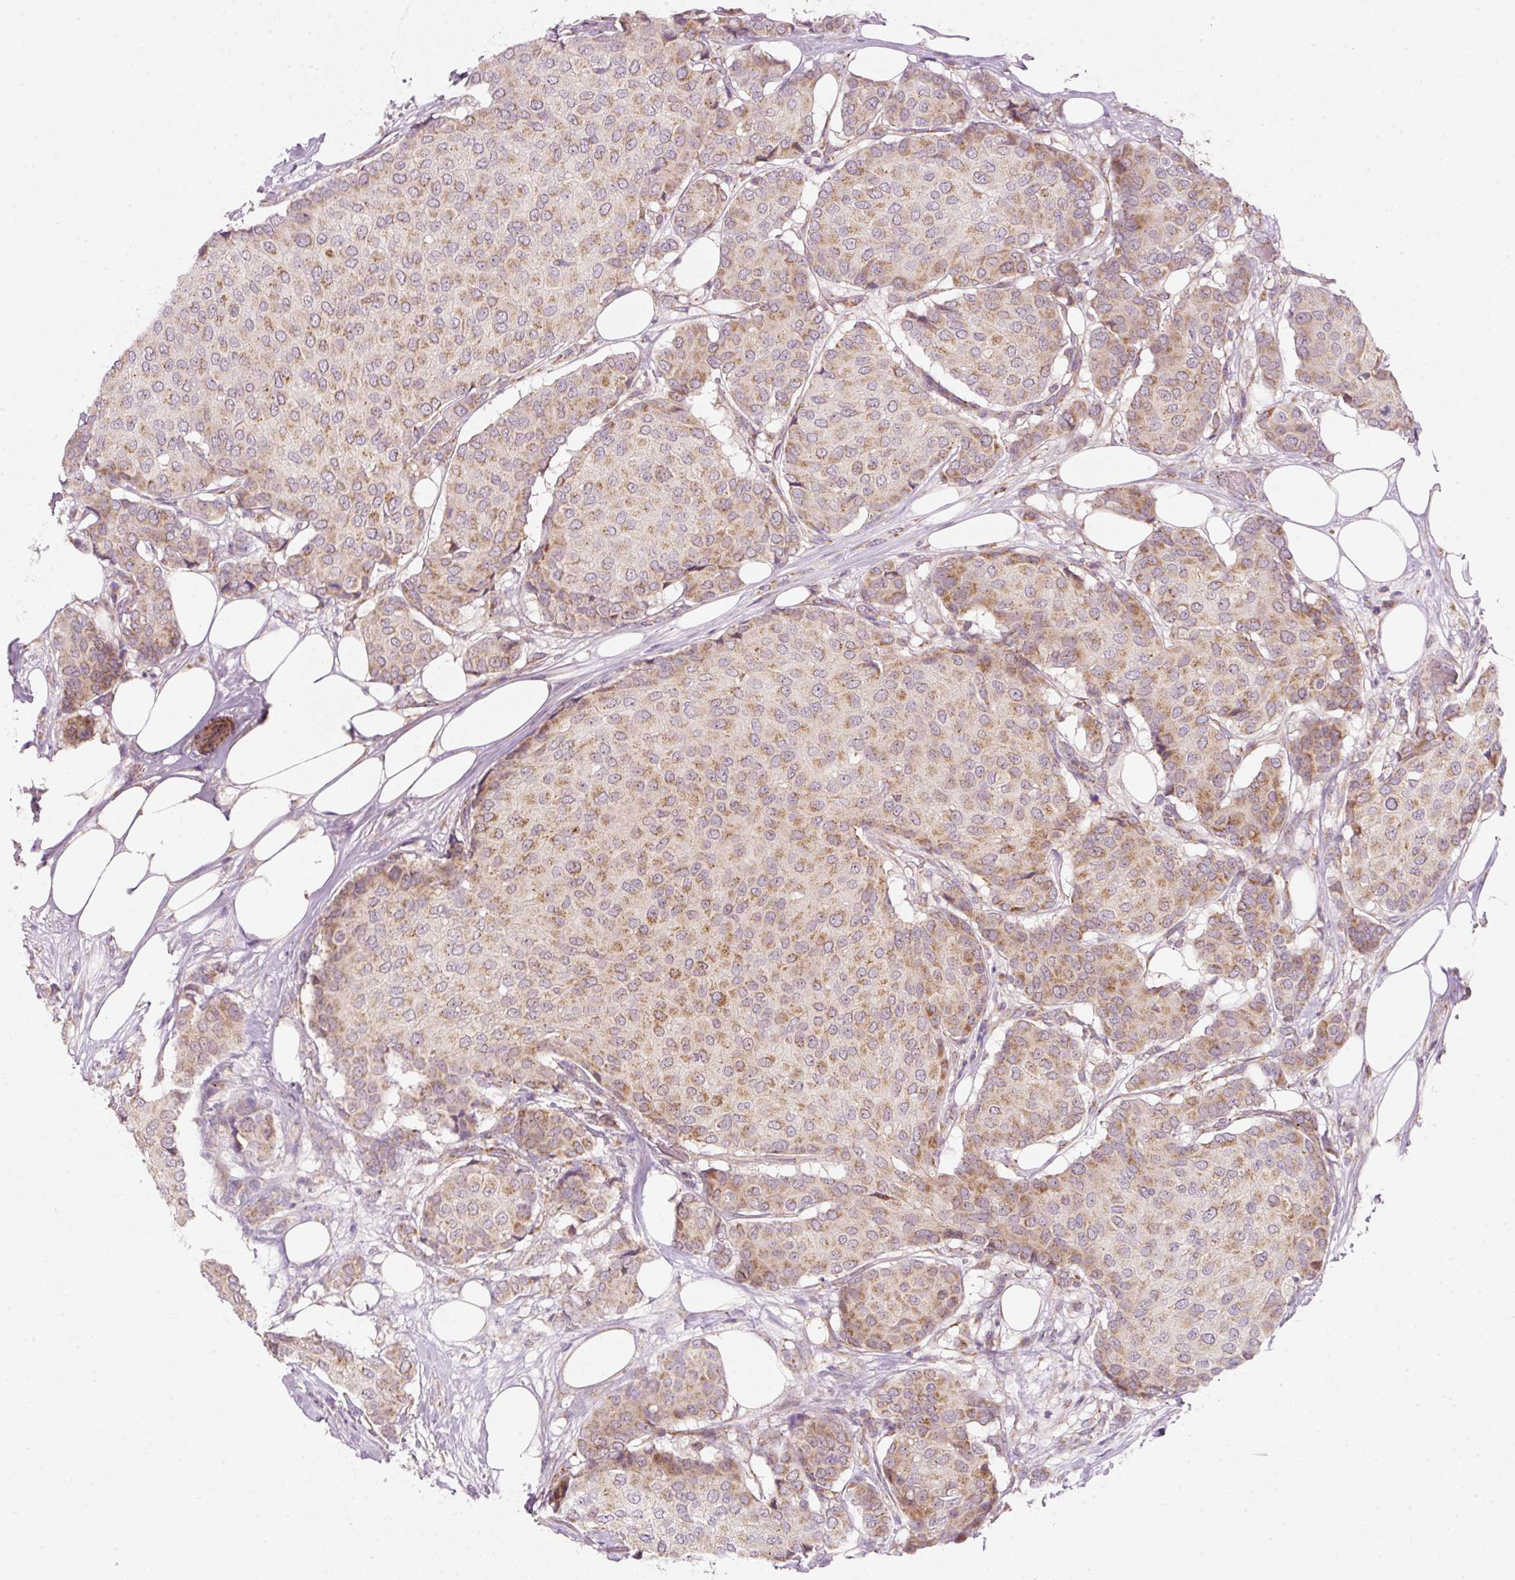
{"staining": {"intensity": "moderate", "quantity": ">75%", "location": "cytoplasmic/membranous"}, "tissue": "breast cancer", "cell_type": "Tumor cells", "image_type": "cancer", "snomed": [{"axis": "morphology", "description": "Duct carcinoma"}, {"axis": "topography", "description": "Breast"}], "caption": "Breast infiltrating ductal carcinoma tissue displays moderate cytoplasmic/membranous positivity in about >75% of tumor cells", "gene": "FAM78B", "patient": {"sex": "female", "age": 75}}